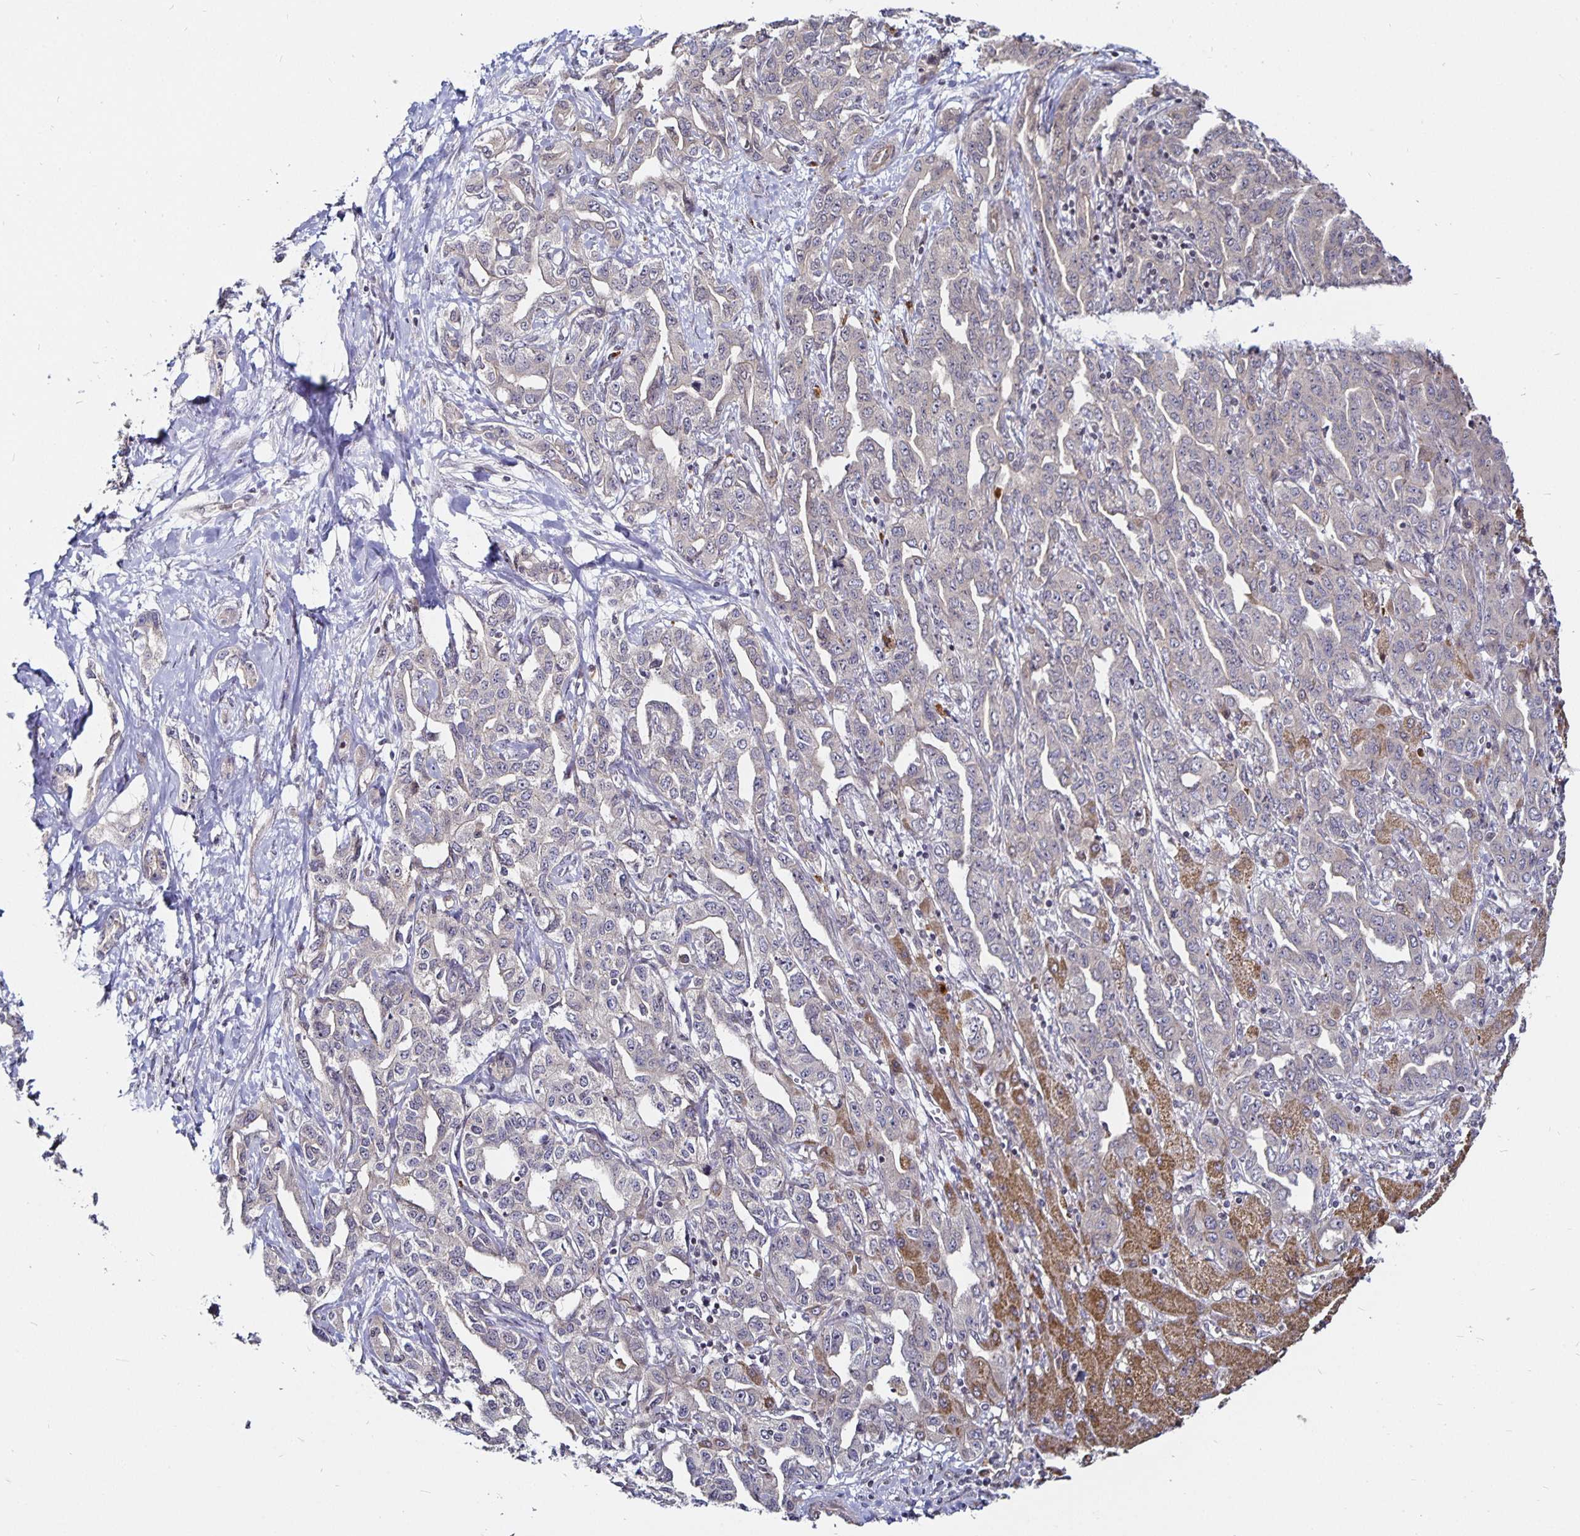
{"staining": {"intensity": "negative", "quantity": "none", "location": "none"}, "tissue": "liver cancer", "cell_type": "Tumor cells", "image_type": "cancer", "snomed": [{"axis": "morphology", "description": "Cholangiocarcinoma"}, {"axis": "topography", "description": "Liver"}], "caption": "This is an IHC micrograph of human liver cholangiocarcinoma. There is no positivity in tumor cells.", "gene": "CYP27A1", "patient": {"sex": "male", "age": 59}}